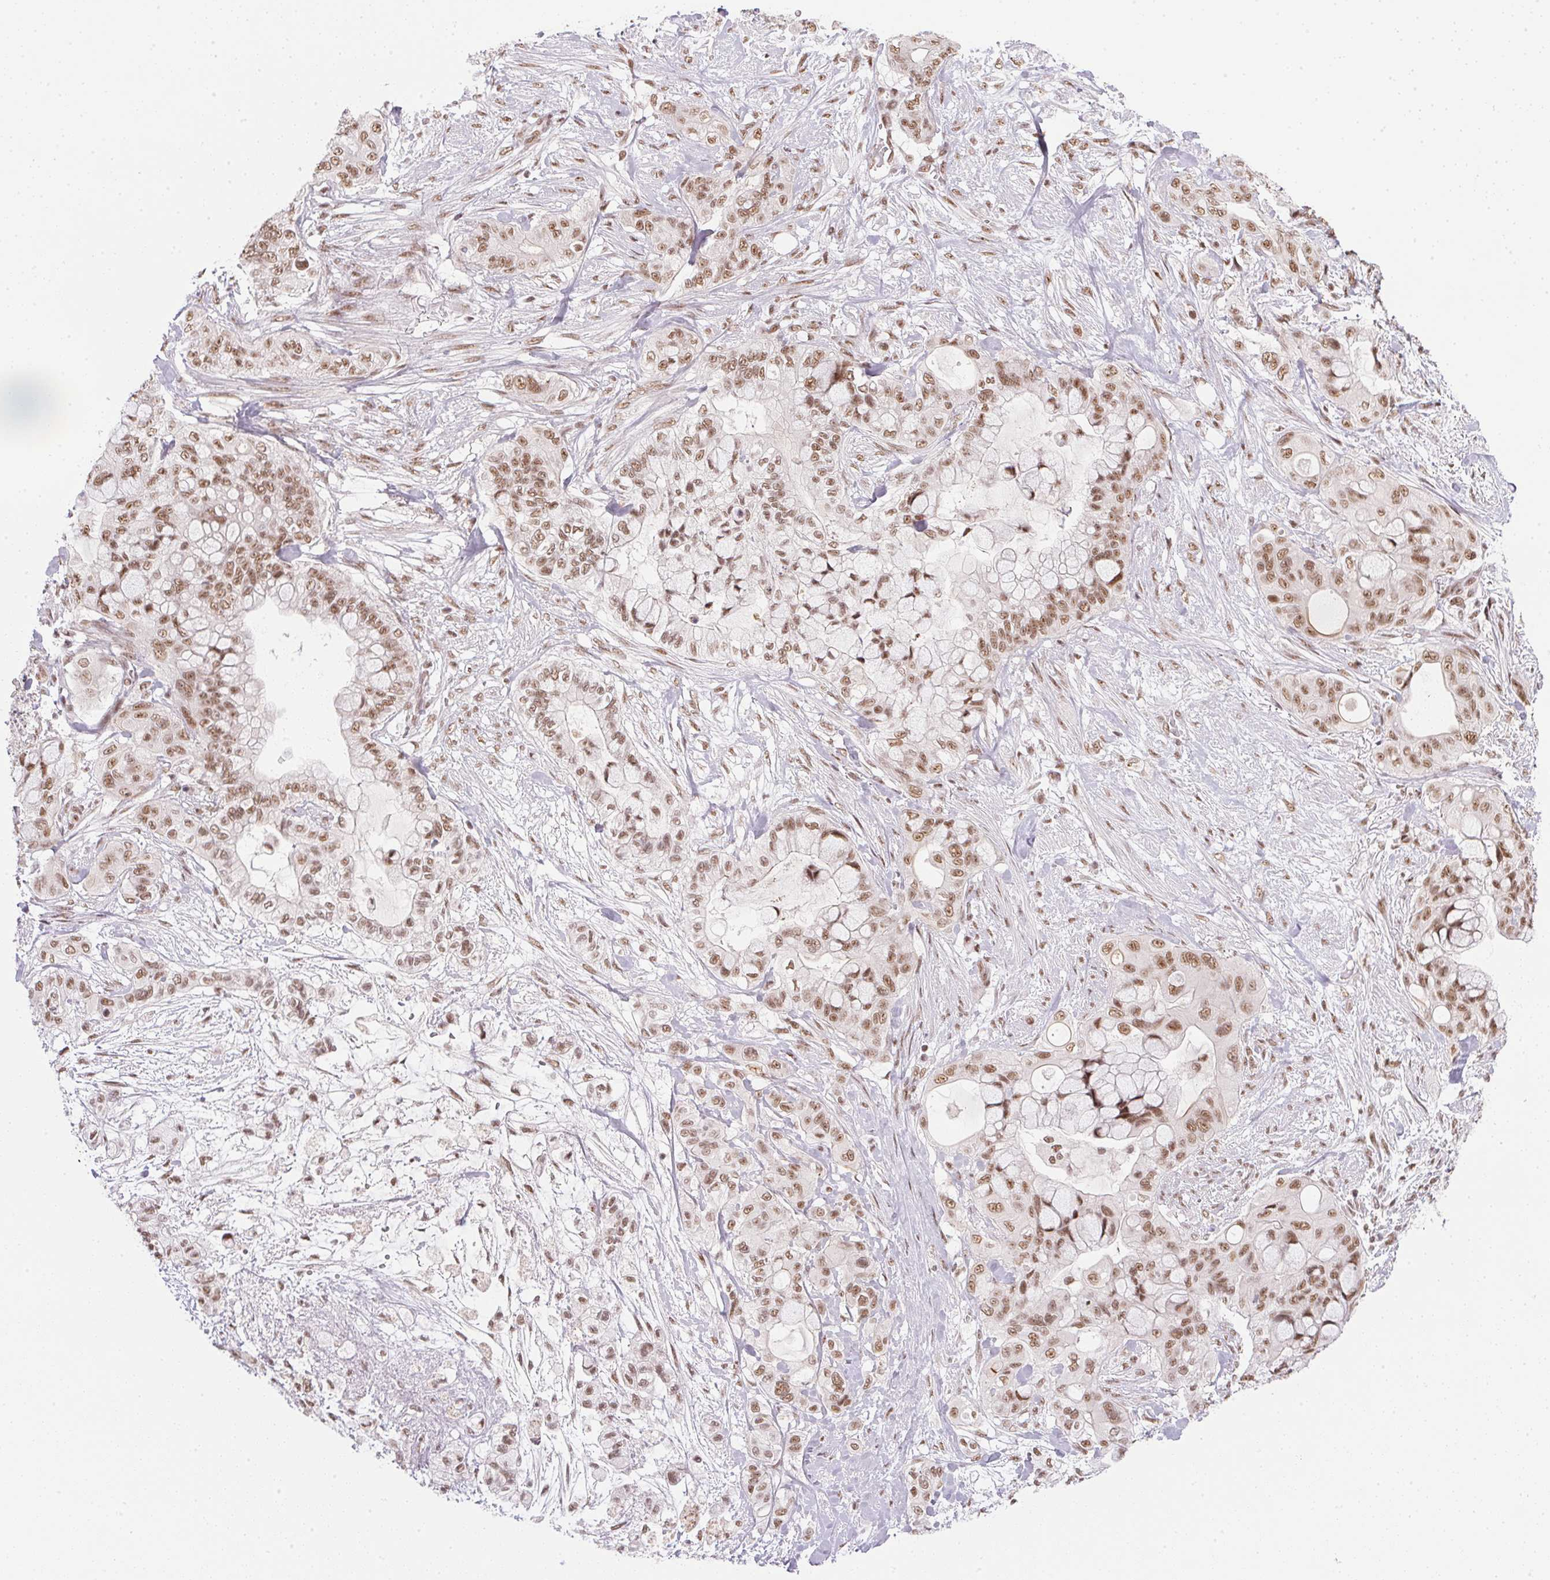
{"staining": {"intensity": "moderate", "quantity": ">75%", "location": "nuclear"}, "tissue": "pancreatic cancer", "cell_type": "Tumor cells", "image_type": "cancer", "snomed": [{"axis": "morphology", "description": "Adenocarcinoma, NOS"}, {"axis": "topography", "description": "Pancreas"}], "caption": "IHC staining of pancreatic cancer, which reveals medium levels of moderate nuclear expression in about >75% of tumor cells indicating moderate nuclear protein positivity. The staining was performed using DAB (brown) for protein detection and nuclei were counterstained in hematoxylin (blue).", "gene": "SRSF7", "patient": {"sex": "male", "age": 71}}